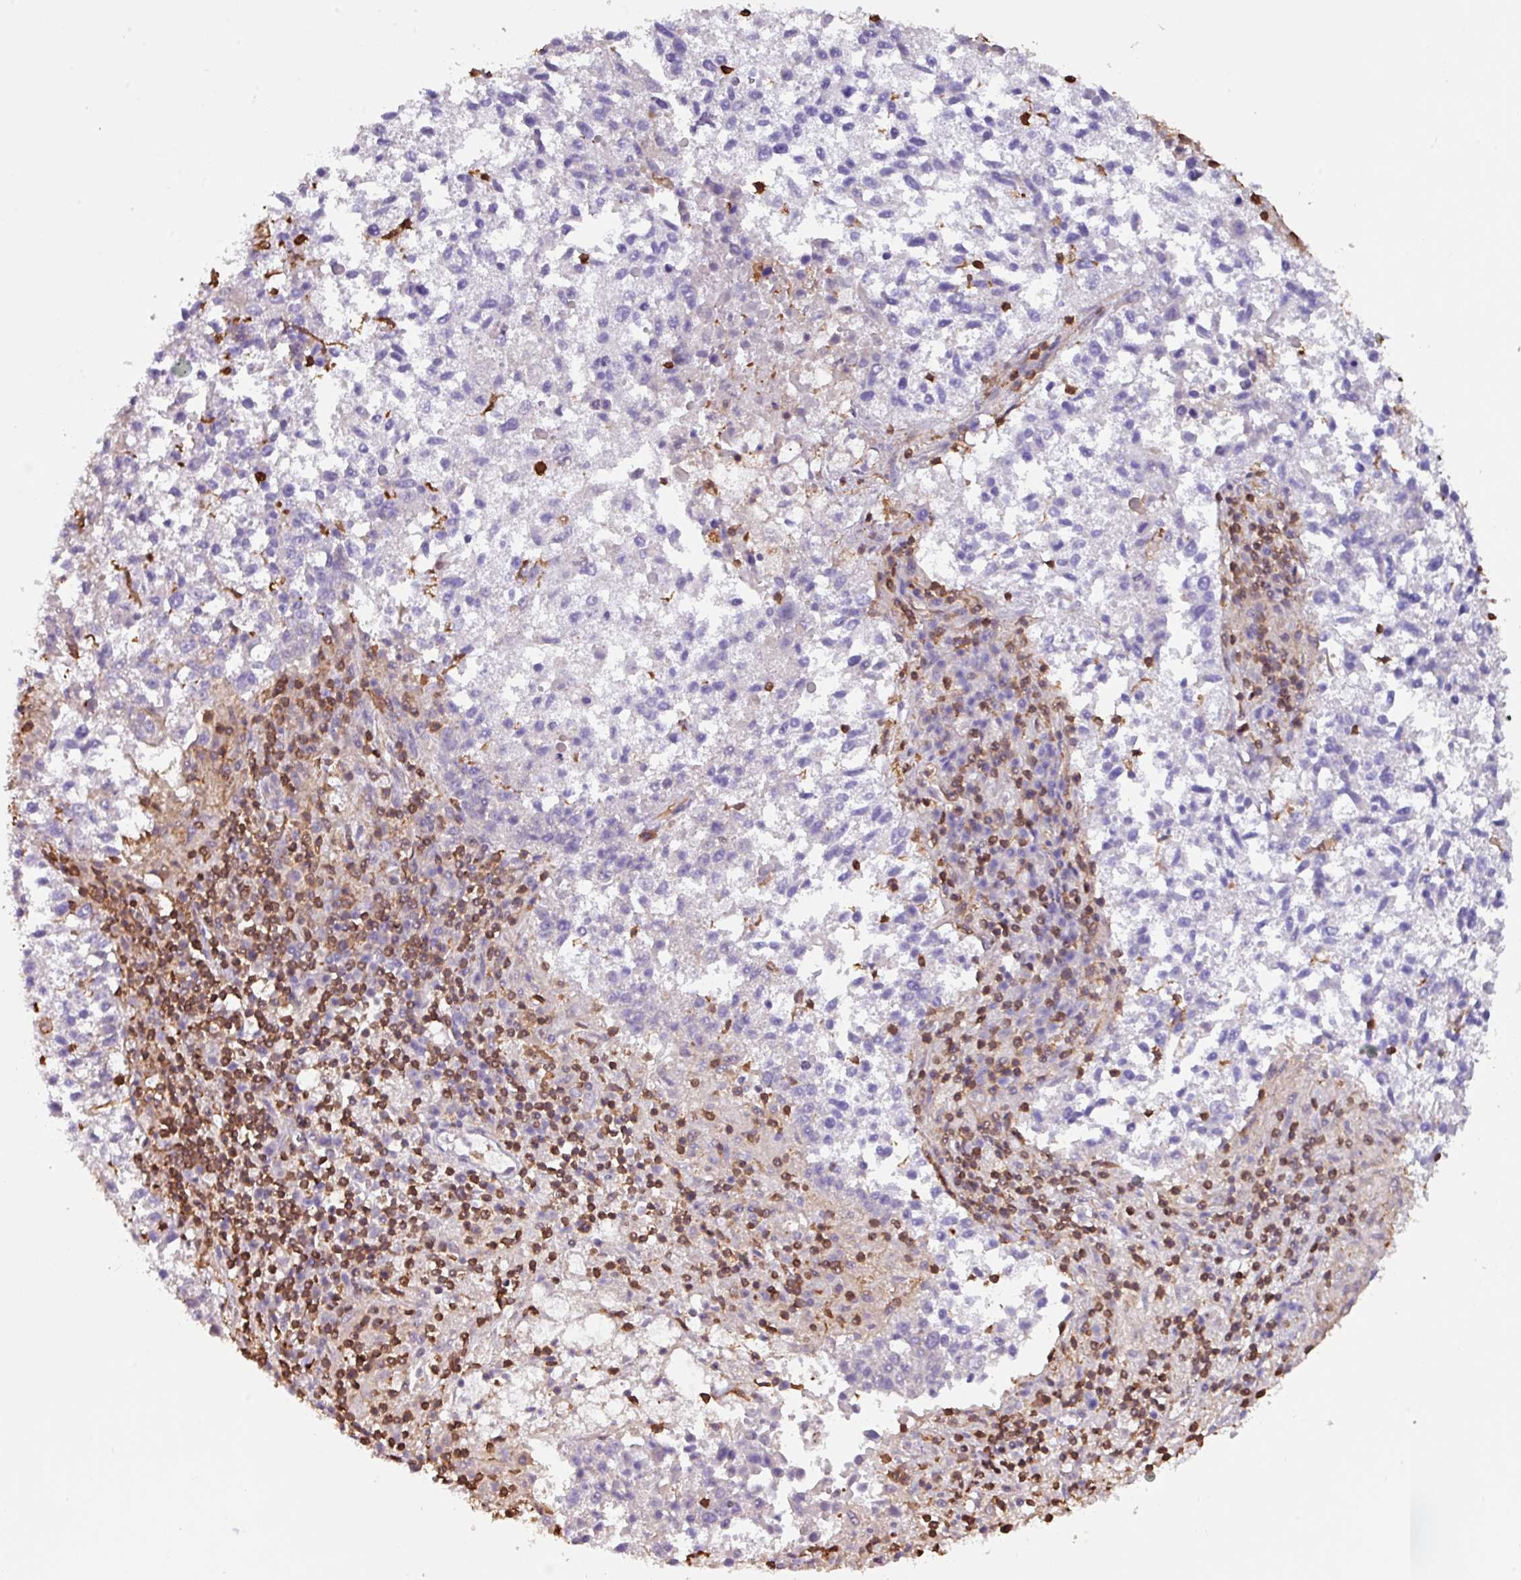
{"staining": {"intensity": "negative", "quantity": "none", "location": "none"}, "tissue": "lung cancer", "cell_type": "Tumor cells", "image_type": "cancer", "snomed": [{"axis": "morphology", "description": "Squamous cell carcinoma, NOS"}, {"axis": "topography", "description": "Lung"}], "caption": "Tumor cells are negative for brown protein staining in lung cancer (squamous cell carcinoma). (IHC, brightfield microscopy, high magnification).", "gene": "ARHGDIB", "patient": {"sex": "male", "age": 73}}